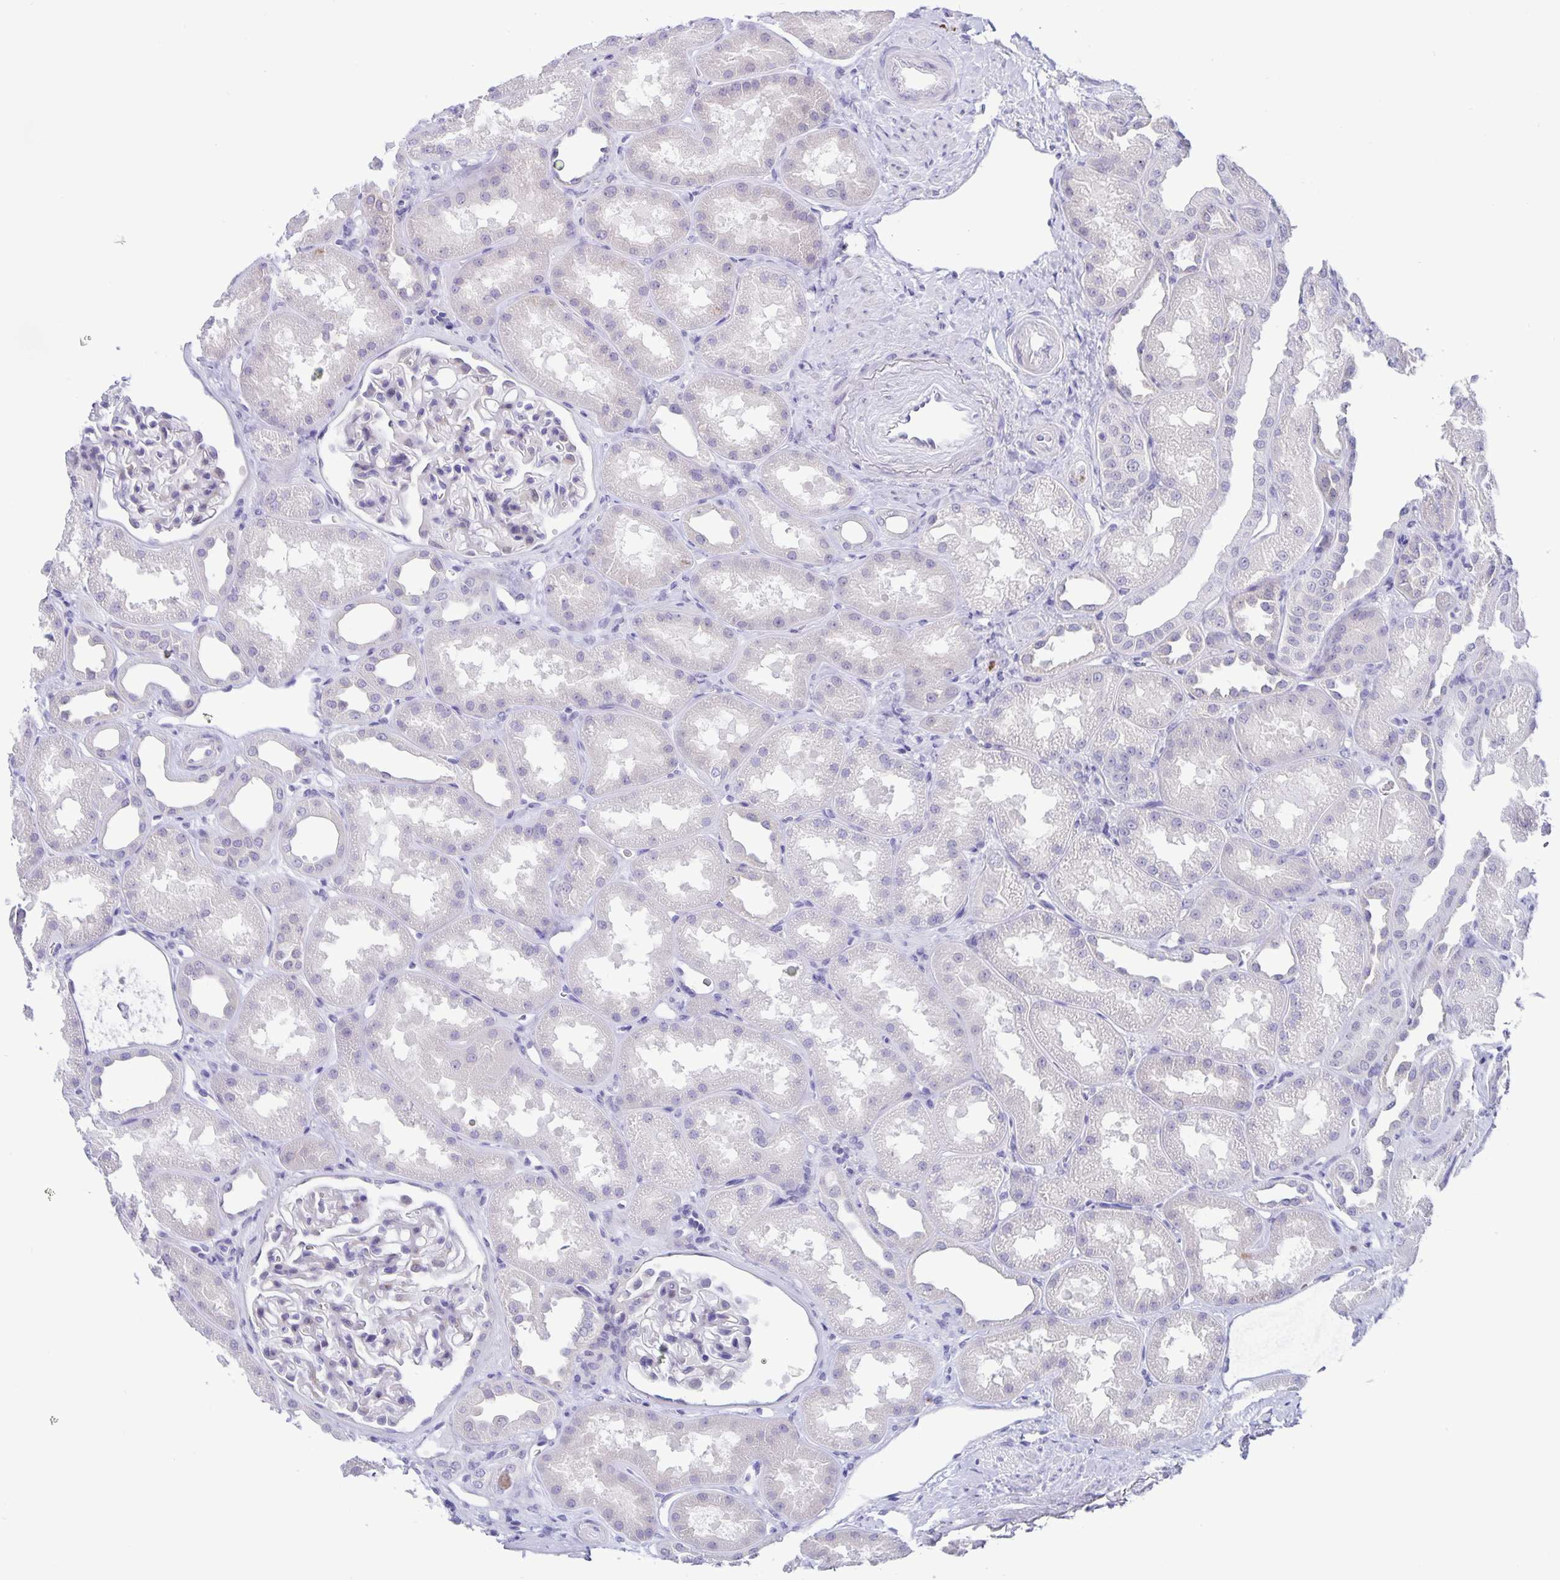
{"staining": {"intensity": "negative", "quantity": "none", "location": "none"}, "tissue": "kidney", "cell_type": "Cells in glomeruli", "image_type": "normal", "snomed": [{"axis": "morphology", "description": "Normal tissue, NOS"}, {"axis": "topography", "description": "Kidney"}], "caption": "High power microscopy image of an IHC micrograph of normal kidney, revealing no significant positivity in cells in glomeruli. (Brightfield microscopy of DAB (3,3'-diaminobenzidine) IHC at high magnification).", "gene": "ERMN", "patient": {"sex": "male", "age": 61}}